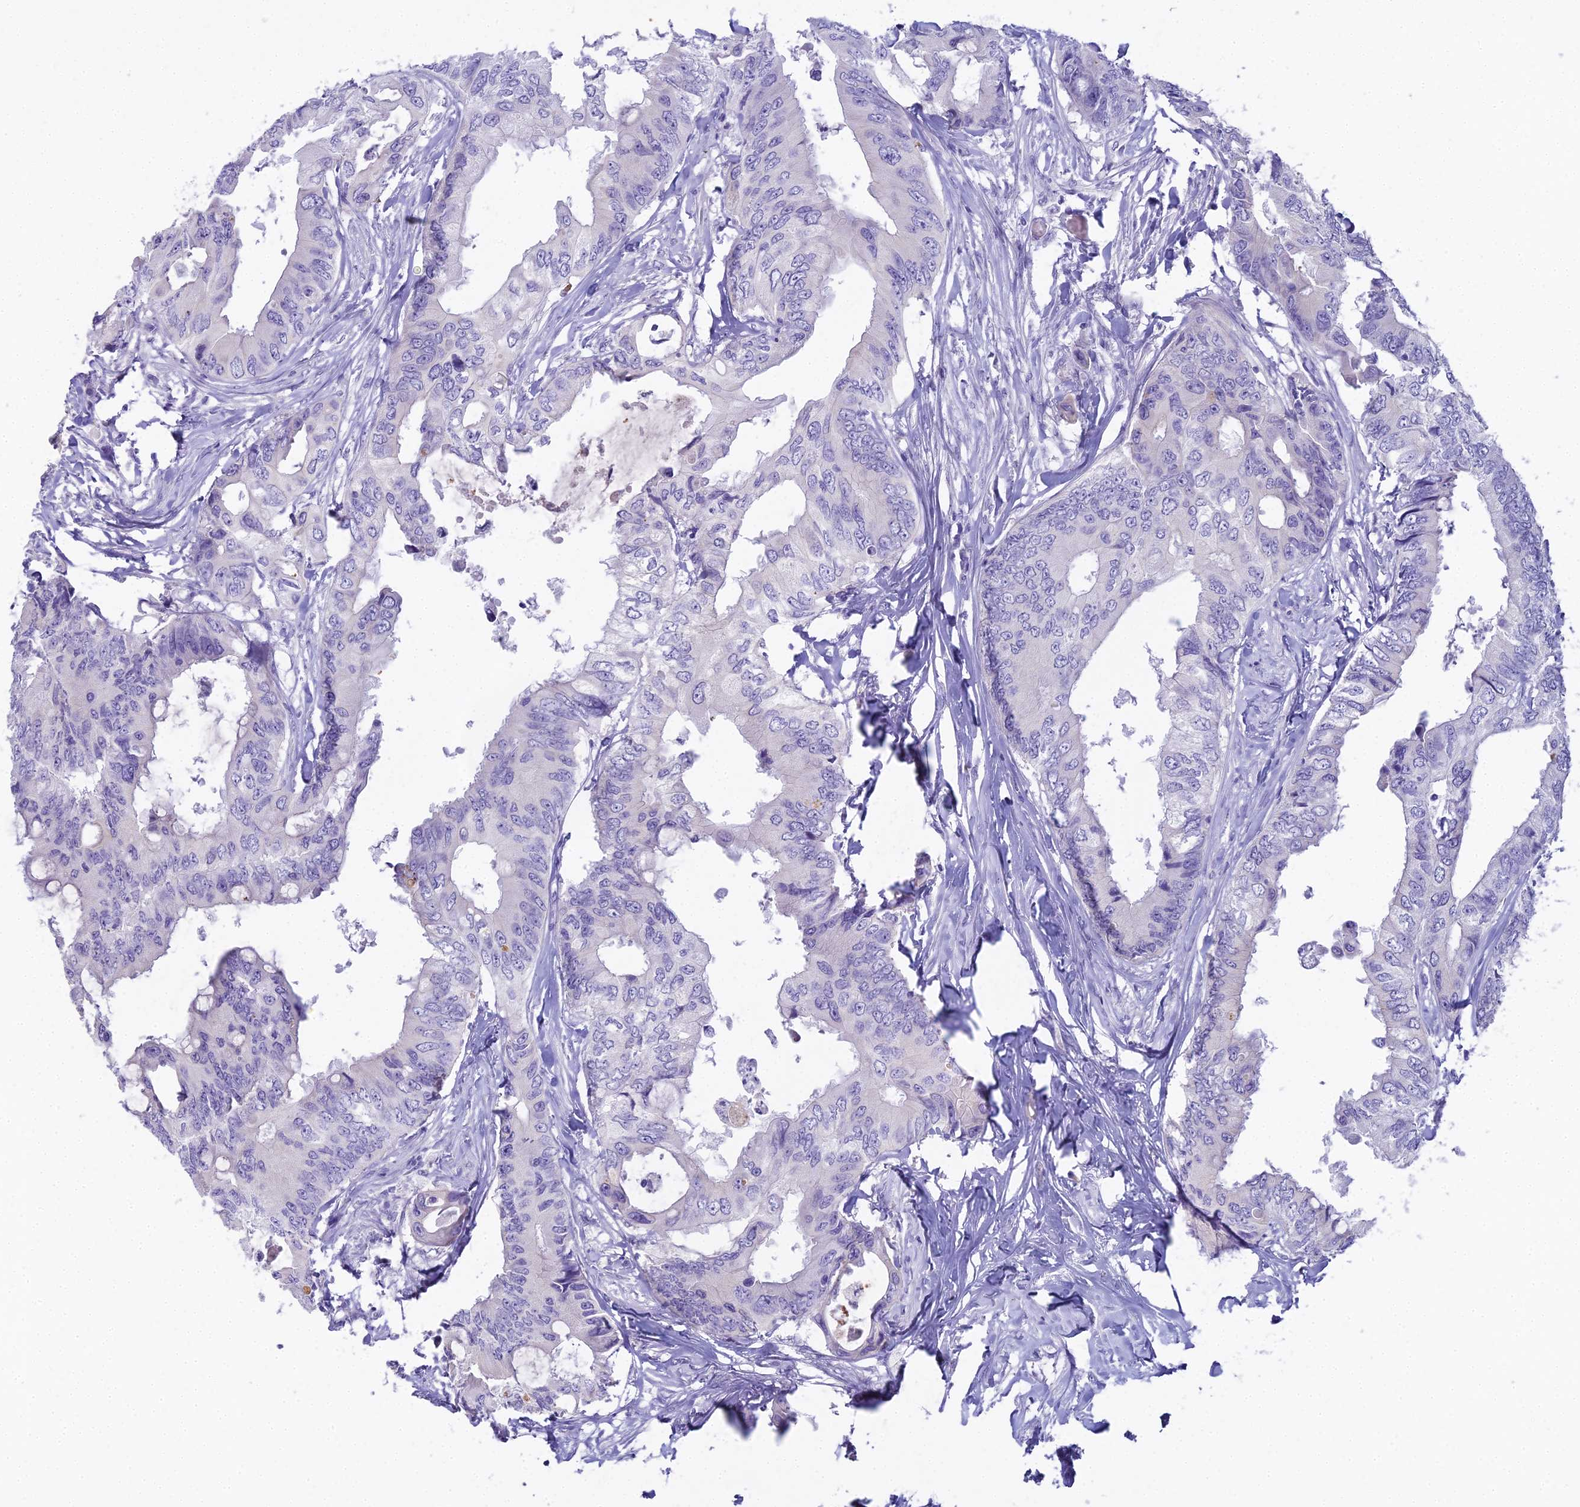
{"staining": {"intensity": "negative", "quantity": "none", "location": "none"}, "tissue": "colorectal cancer", "cell_type": "Tumor cells", "image_type": "cancer", "snomed": [{"axis": "morphology", "description": "Adenocarcinoma, NOS"}, {"axis": "topography", "description": "Colon"}], "caption": "IHC histopathology image of adenocarcinoma (colorectal) stained for a protein (brown), which demonstrates no expression in tumor cells. (DAB (3,3'-diaminobenzidine) immunohistochemistry, high magnification).", "gene": "UNC80", "patient": {"sex": "male", "age": 71}}